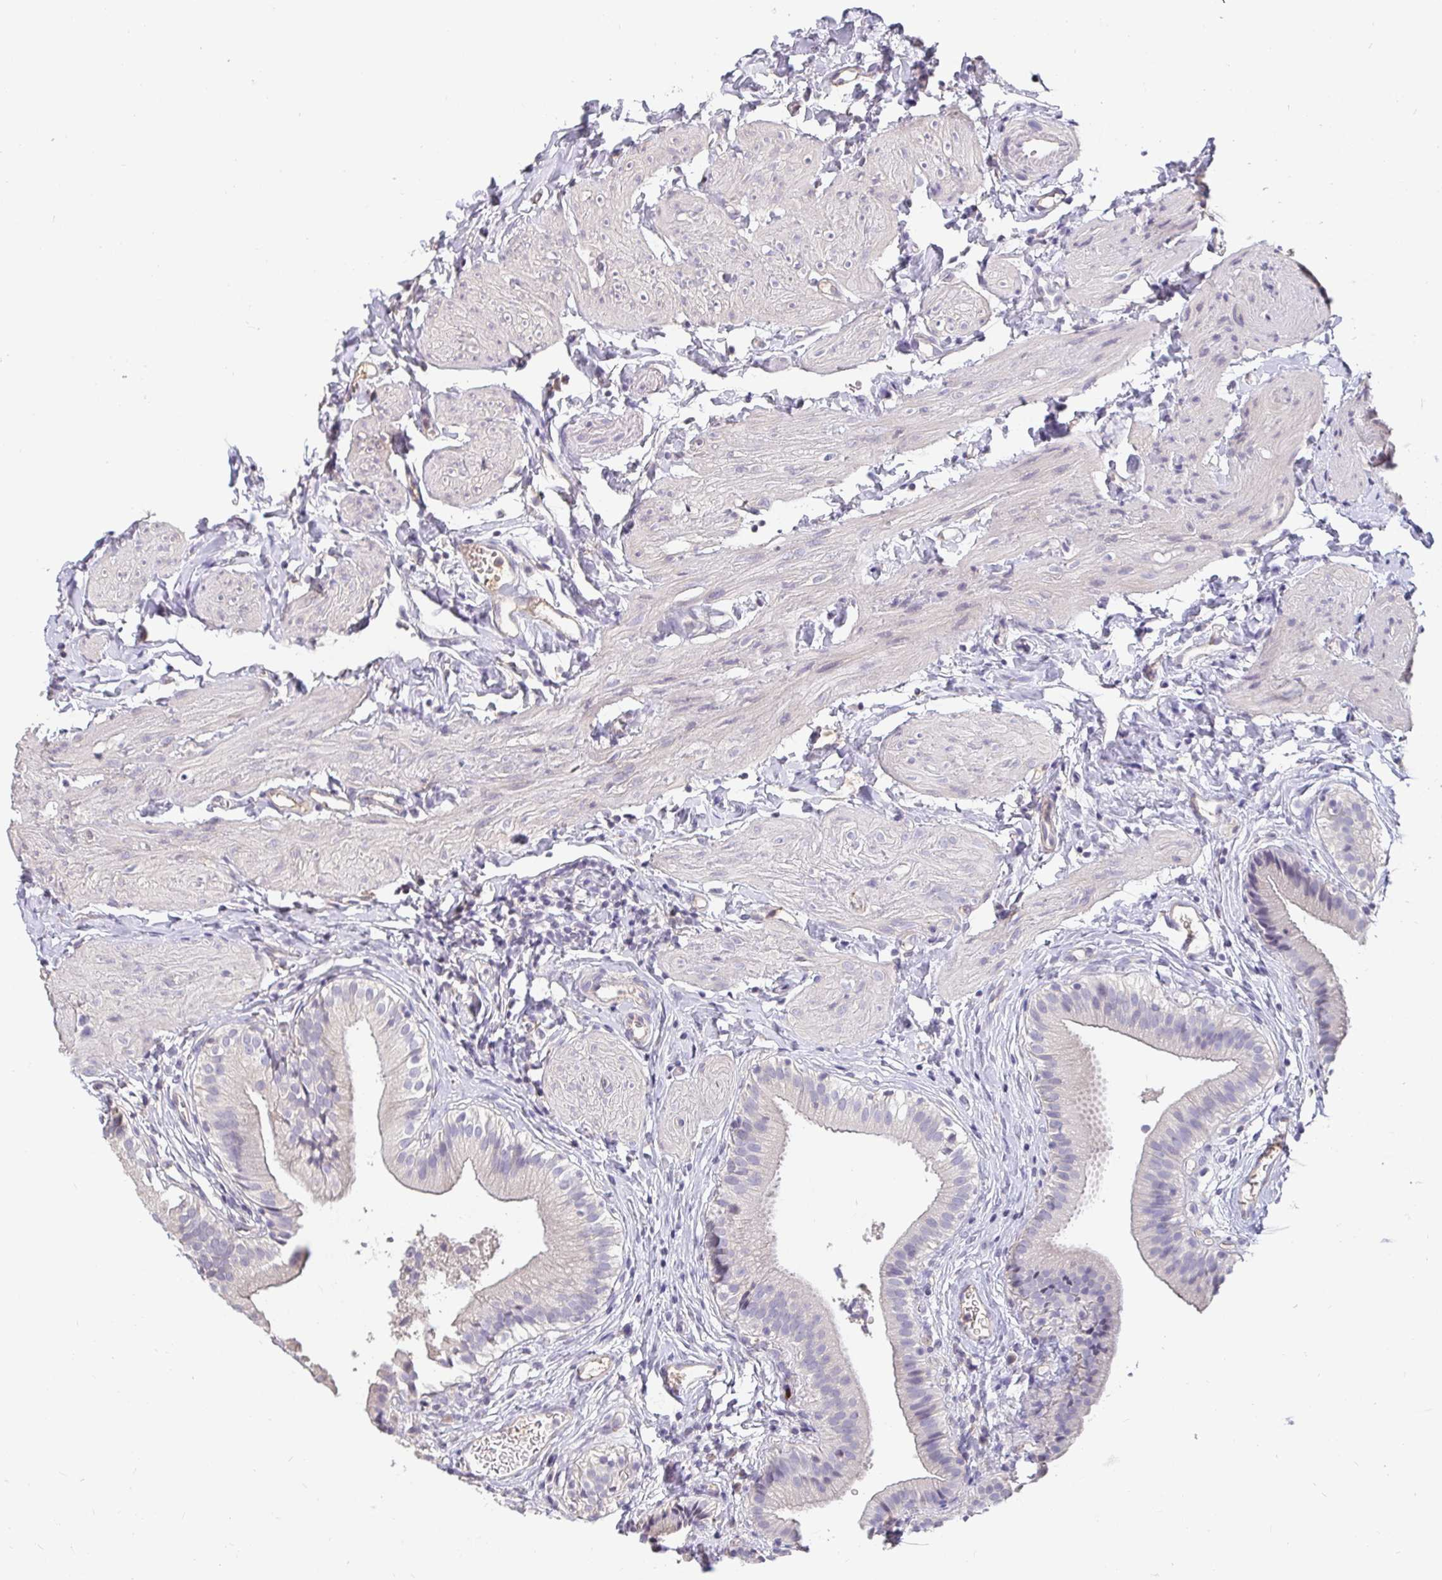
{"staining": {"intensity": "negative", "quantity": "none", "location": "none"}, "tissue": "gallbladder", "cell_type": "Glandular cells", "image_type": "normal", "snomed": [{"axis": "morphology", "description": "Normal tissue, NOS"}, {"axis": "topography", "description": "Gallbladder"}], "caption": "IHC photomicrograph of benign gallbladder stained for a protein (brown), which shows no expression in glandular cells. The staining is performed using DAB brown chromogen with nuclei counter-stained in using hematoxylin.", "gene": "ANLN", "patient": {"sex": "female", "age": 47}}